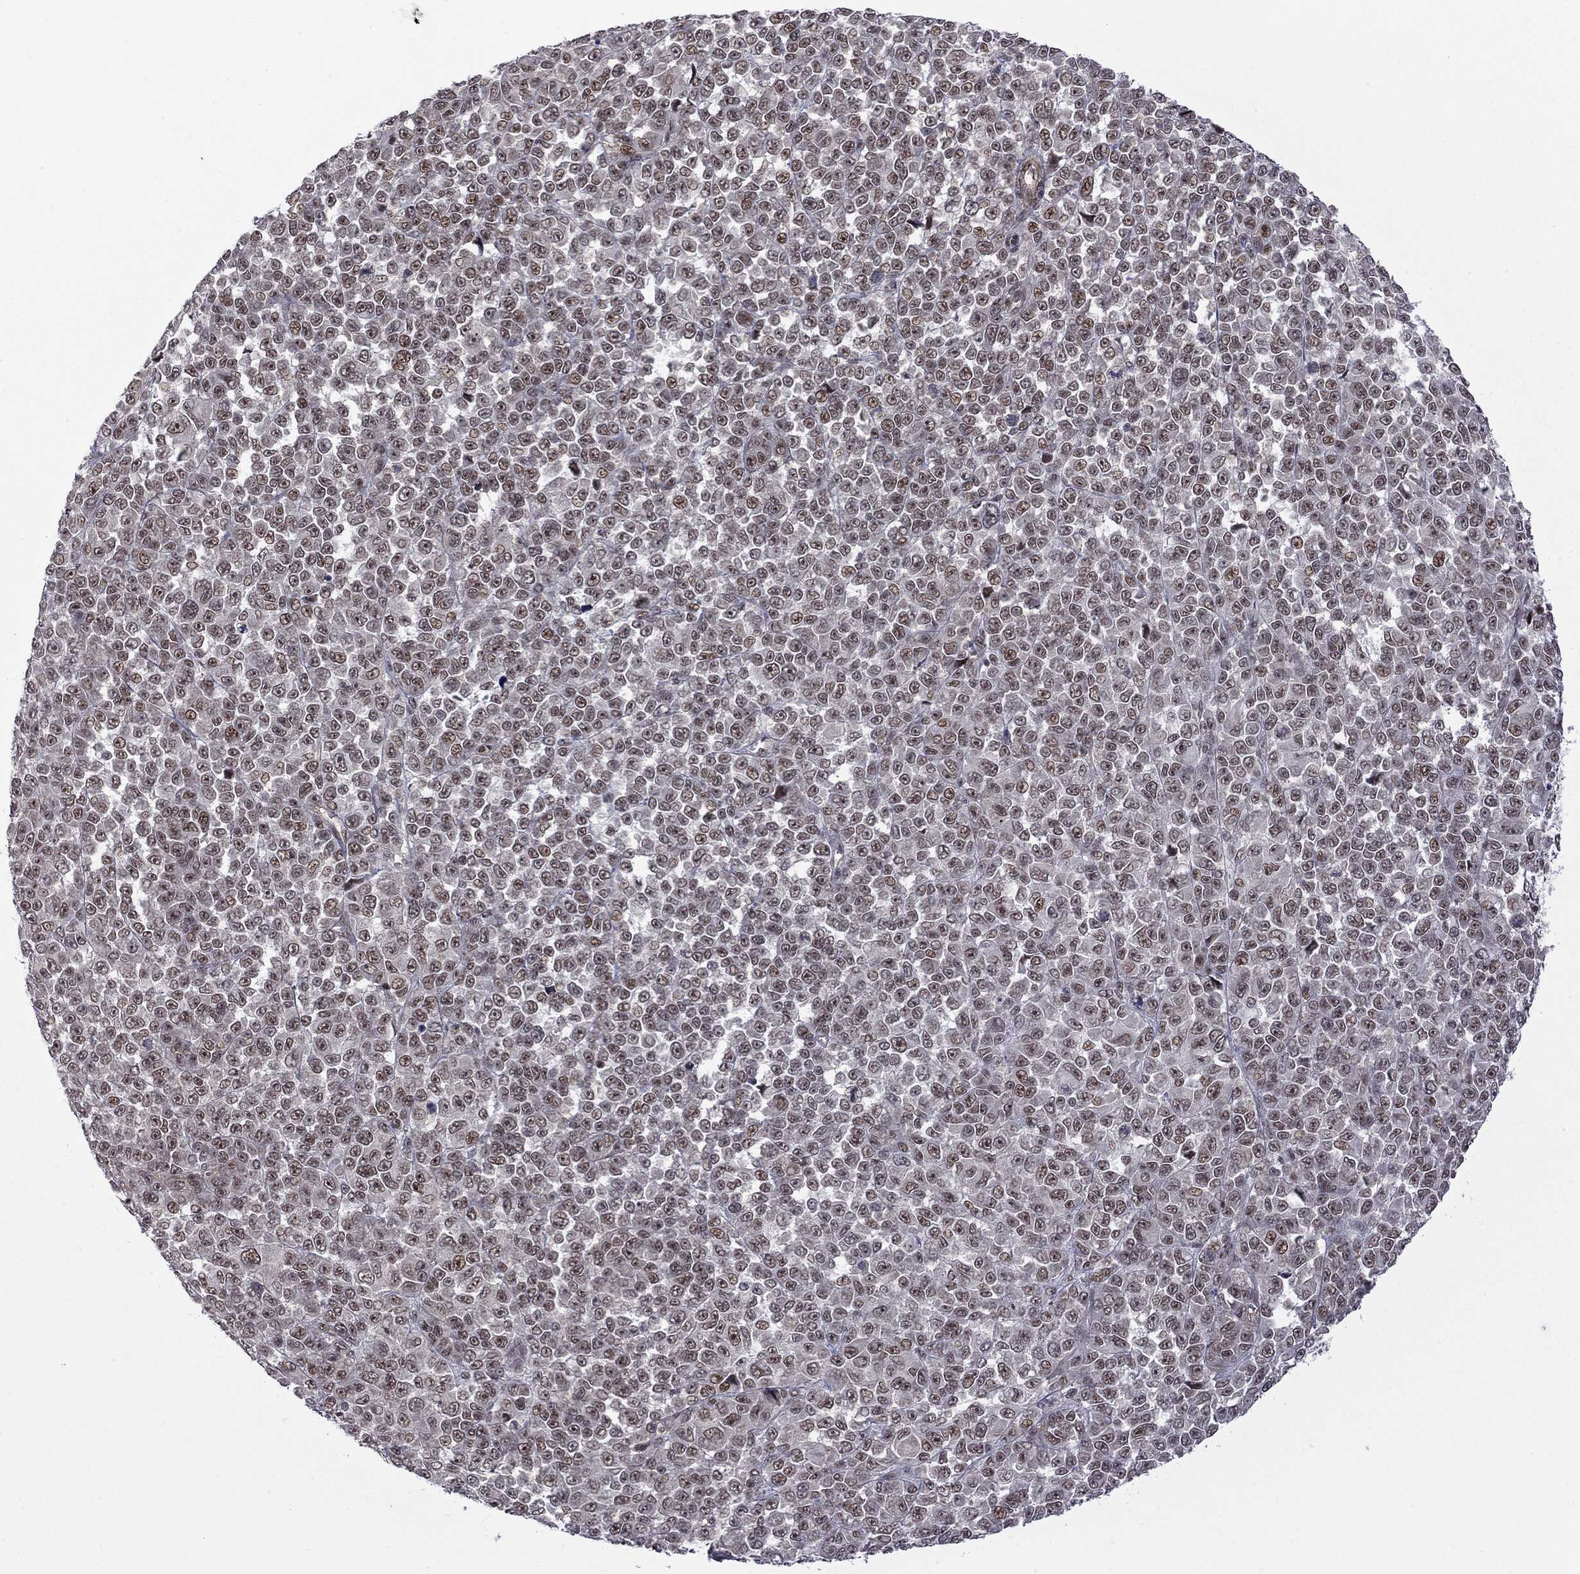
{"staining": {"intensity": "moderate", "quantity": ">75%", "location": "nuclear"}, "tissue": "melanoma", "cell_type": "Tumor cells", "image_type": "cancer", "snomed": [{"axis": "morphology", "description": "Malignant melanoma, NOS"}, {"axis": "topography", "description": "Skin"}], "caption": "Immunohistochemistry of human melanoma reveals medium levels of moderate nuclear staining in approximately >75% of tumor cells.", "gene": "BRF1", "patient": {"sex": "female", "age": 95}}